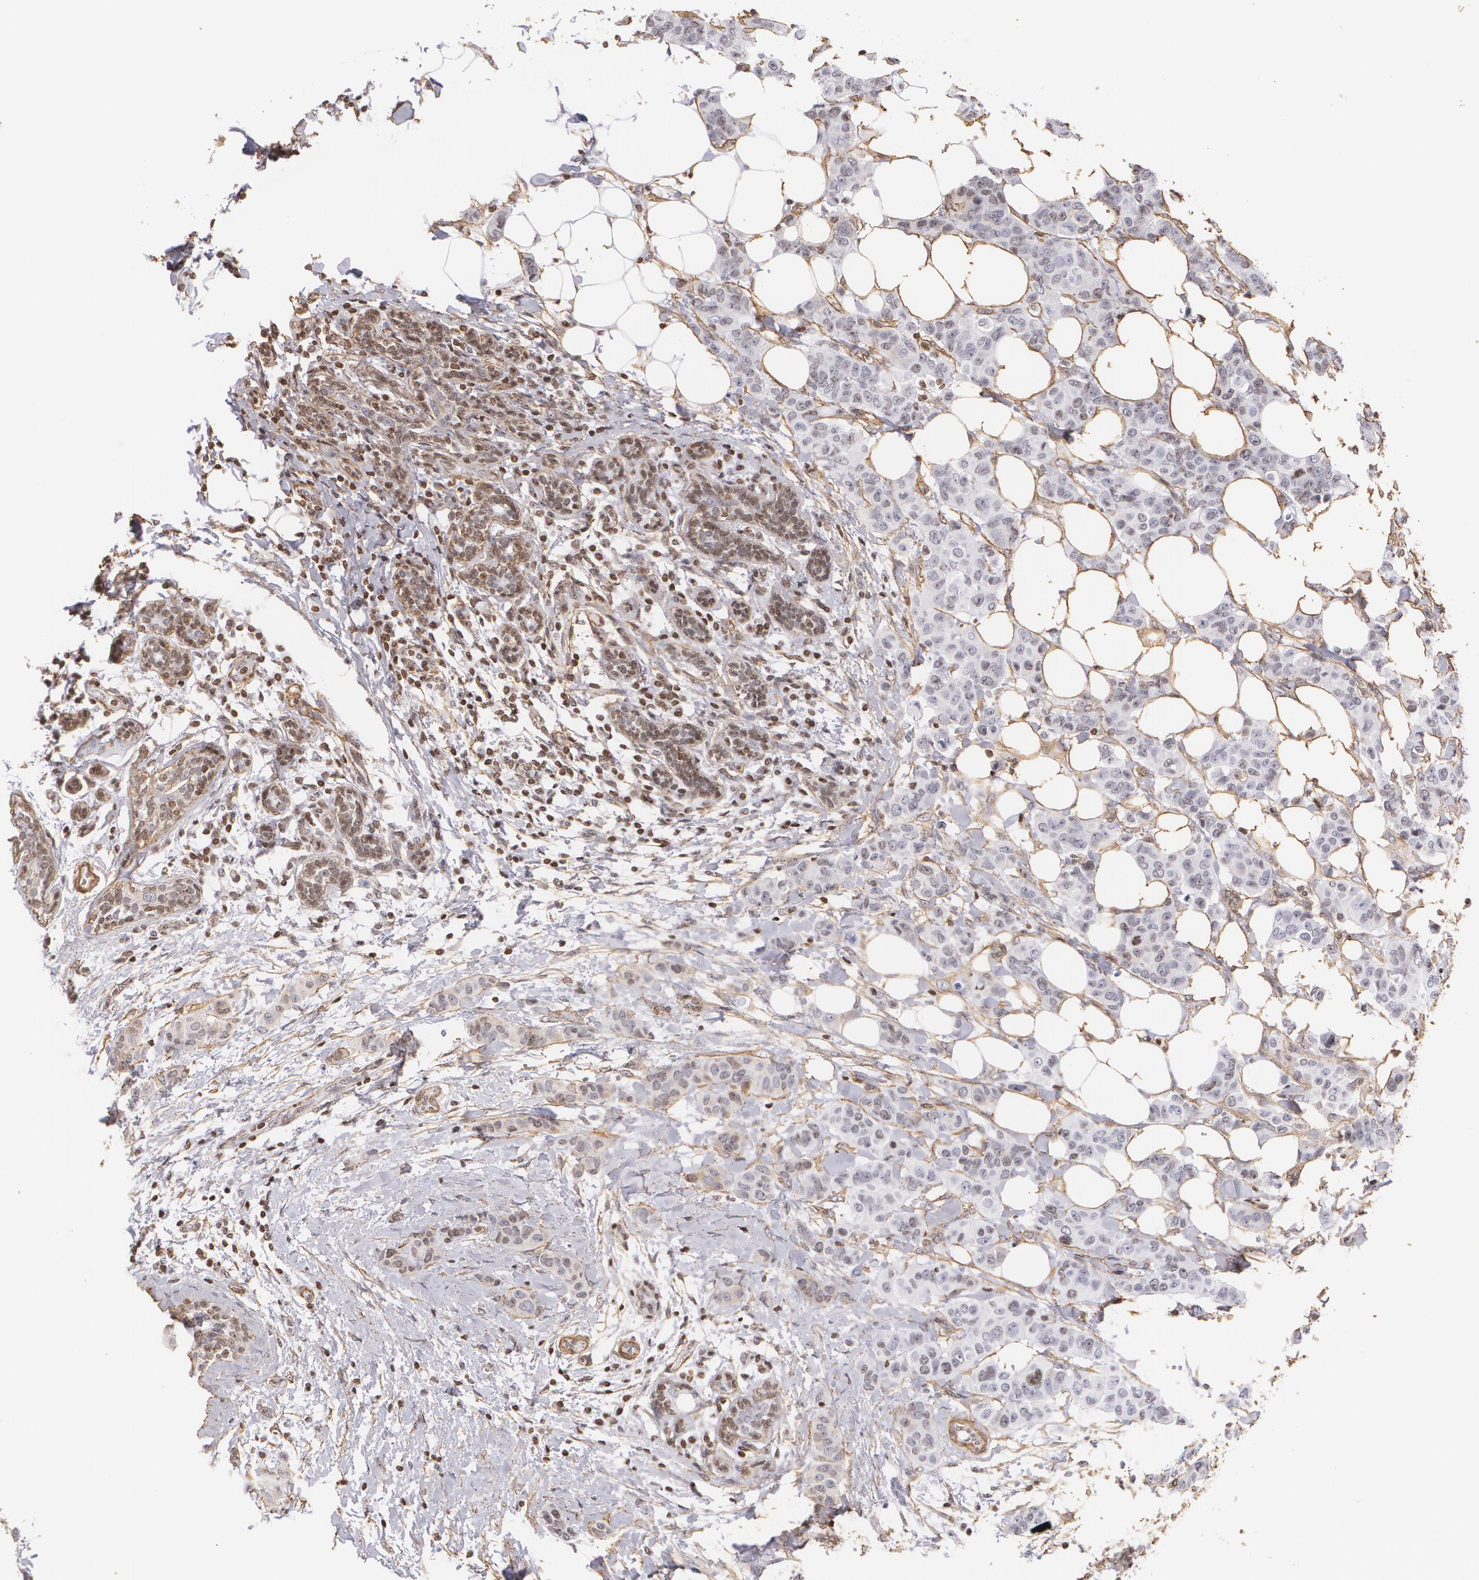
{"staining": {"intensity": "weak", "quantity": "25%-75%", "location": "cytoplasmic/membranous,nuclear"}, "tissue": "breast cancer", "cell_type": "Tumor cells", "image_type": "cancer", "snomed": [{"axis": "morphology", "description": "Duct carcinoma"}, {"axis": "topography", "description": "Breast"}], "caption": "Protein staining of breast intraductal carcinoma tissue demonstrates weak cytoplasmic/membranous and nuclear staining in about 25%-75% of tumor cells.", "gene": "VAMP1", "patient": {"sex": "female", "age": 40}}